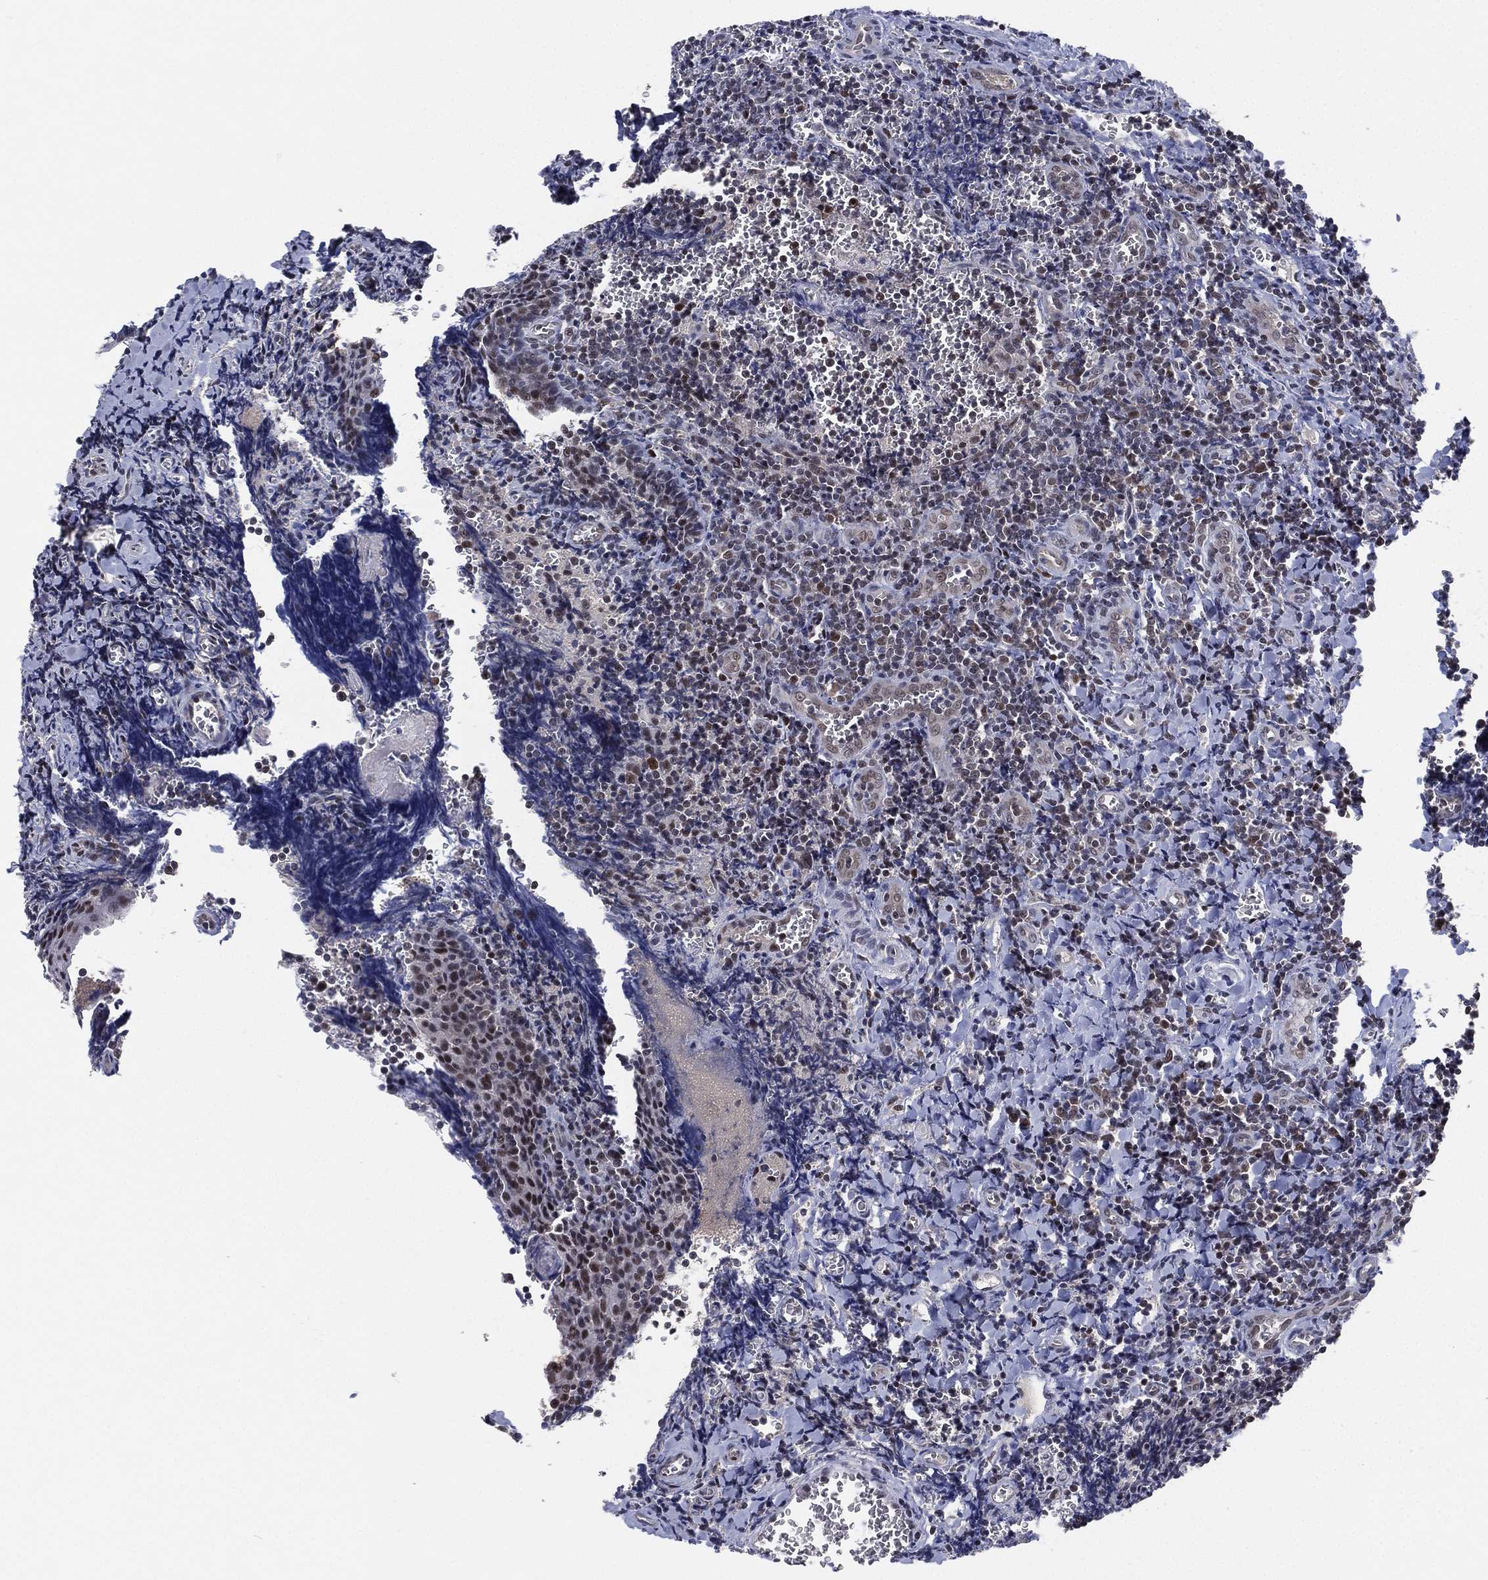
{"staining": {"intensity": "moderate", "quantity": "25%-75%", "location": "nuclear"}, "tissue": "tonsil", "cell_type": "Germinal center cells", "image_type": "normal", "snomed": [{"axis": "morphology", "description": "Normal tissue, NOS"}, {"axis": "morphology", "description": "Inflammation, NOS"}, {"axis": "topography", "description": "Tonsil"}], "caption": "Protein expression analysis of benign tonsil reveals moderate nuclear expression in about 25%-75% of germinal center cells.", "gene": "DGCR8", "patient": {"sex": "female", "age": 31}}